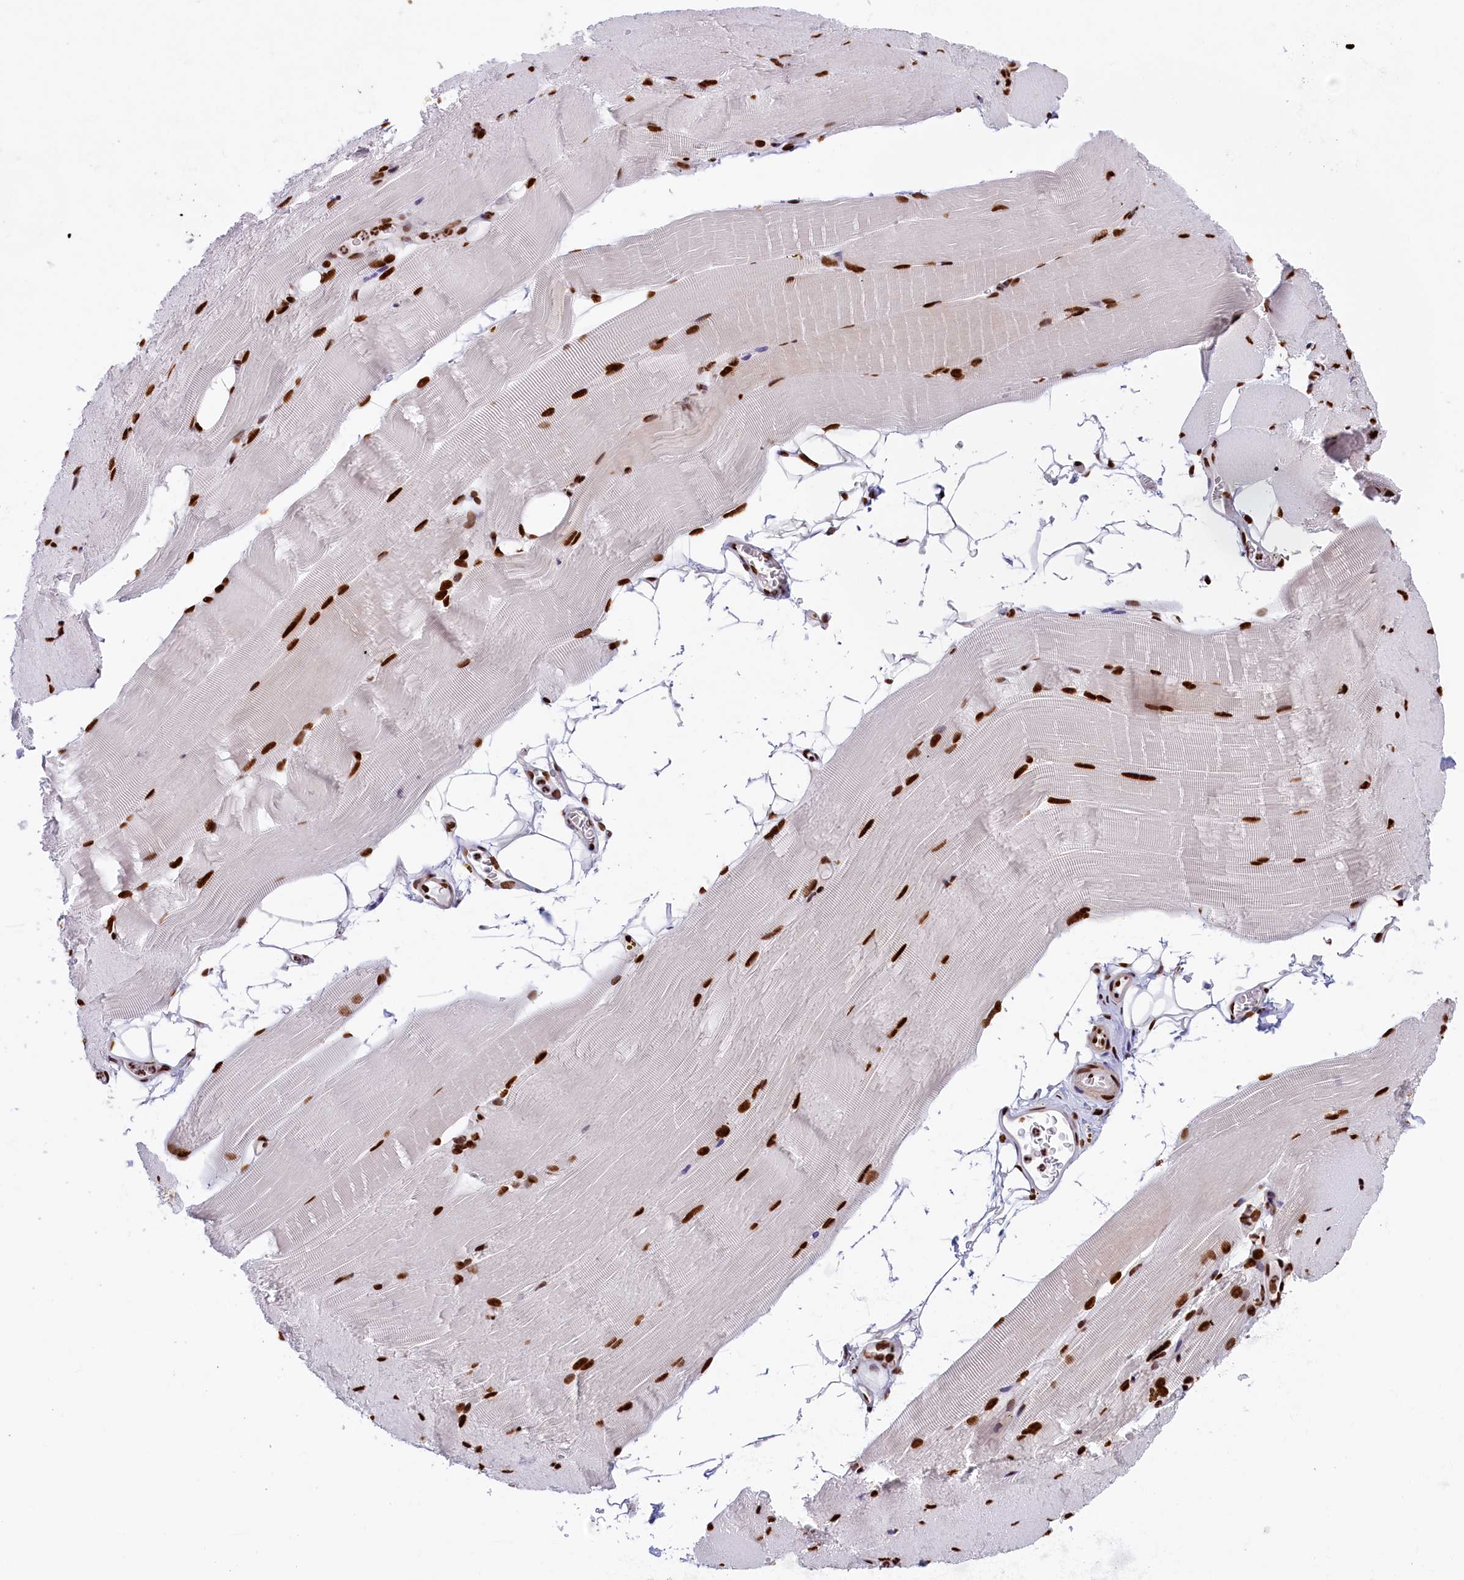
{"staining": {"intensity": "strong", "quantity": ">75%", "location": "nuclear"}, "tissue": "skeletal muscle", "cell_type": "Myocytes", "image_type": "normal", "snomed": [{"axis": "morphology", "description": "Normal tissue, NOS"}, {"axis": "topography", "description": "Skeletal muscle"}, {"axis": "topography", "description": "Parathyroid gland"}], "caption": "Immunohistochemistry of benign skeletal muscle shows high levels of strong nuclear staining in approximately >75% of myocytes.", "gene": "SNRNP70", "patient": {"sex": "female", "age": 37}}